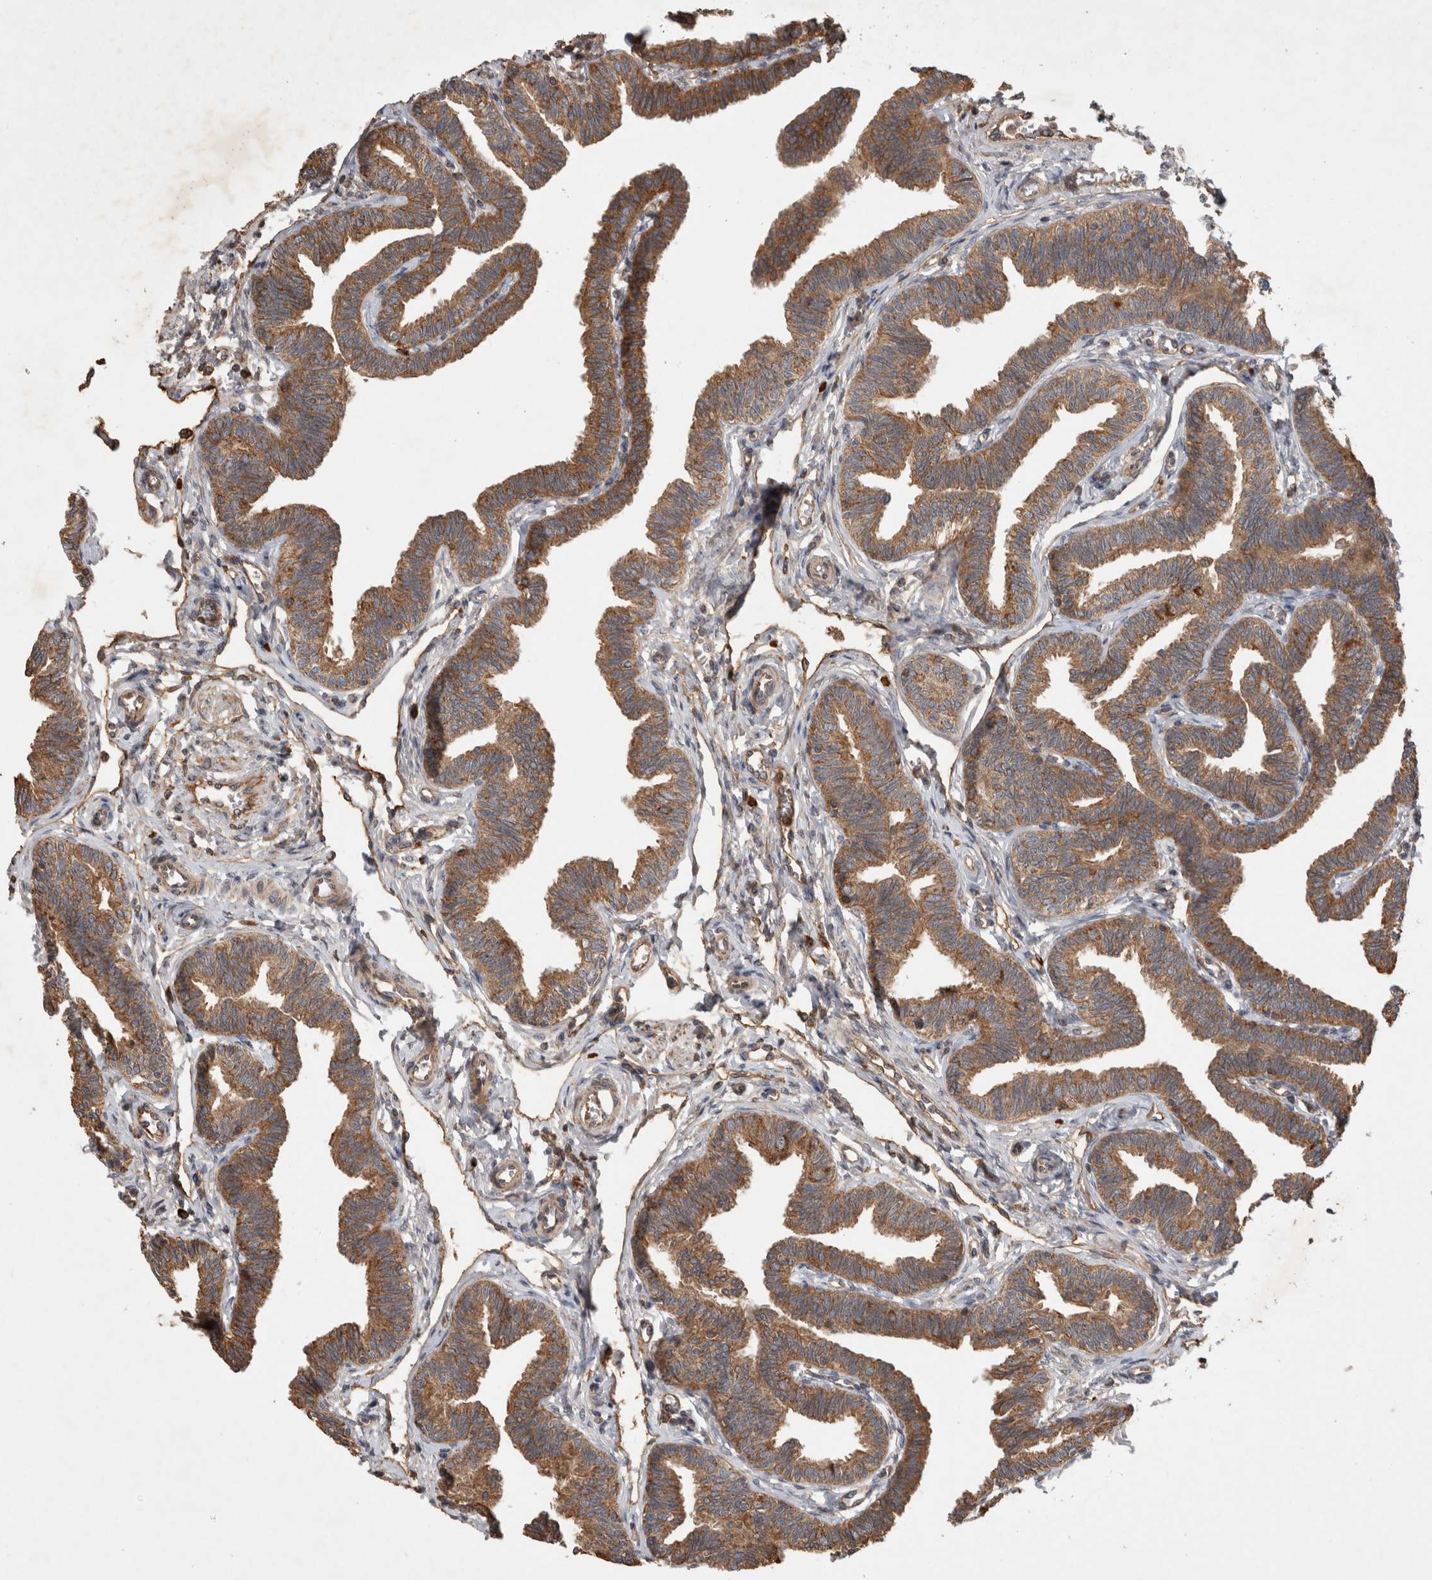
{"staining": {"intensity": "moderate", "quantity": ">75%", "location": "cytoplasmic/membranous"}, "tissue": "fallopian tube", "cell_type": "Glandular cells", "image_type": "normal", "snomed": [{"axis": "morphology", "description": "Normal tissue, NOS"}, {"axis": "topography", "description": "Fallopian tube"}, {"axis": "topography", "description": "Ovary"}], "caption": "A medium amount of moderate cytoplasmic/membranous expression is identified in about >75% of glandular cells in benign fallopian tube. (brown staining indicates protein expression, while blue staining denotes nuclei).", "gene": "SERAC1", "patient": {"sex": "female", "age": 23}}